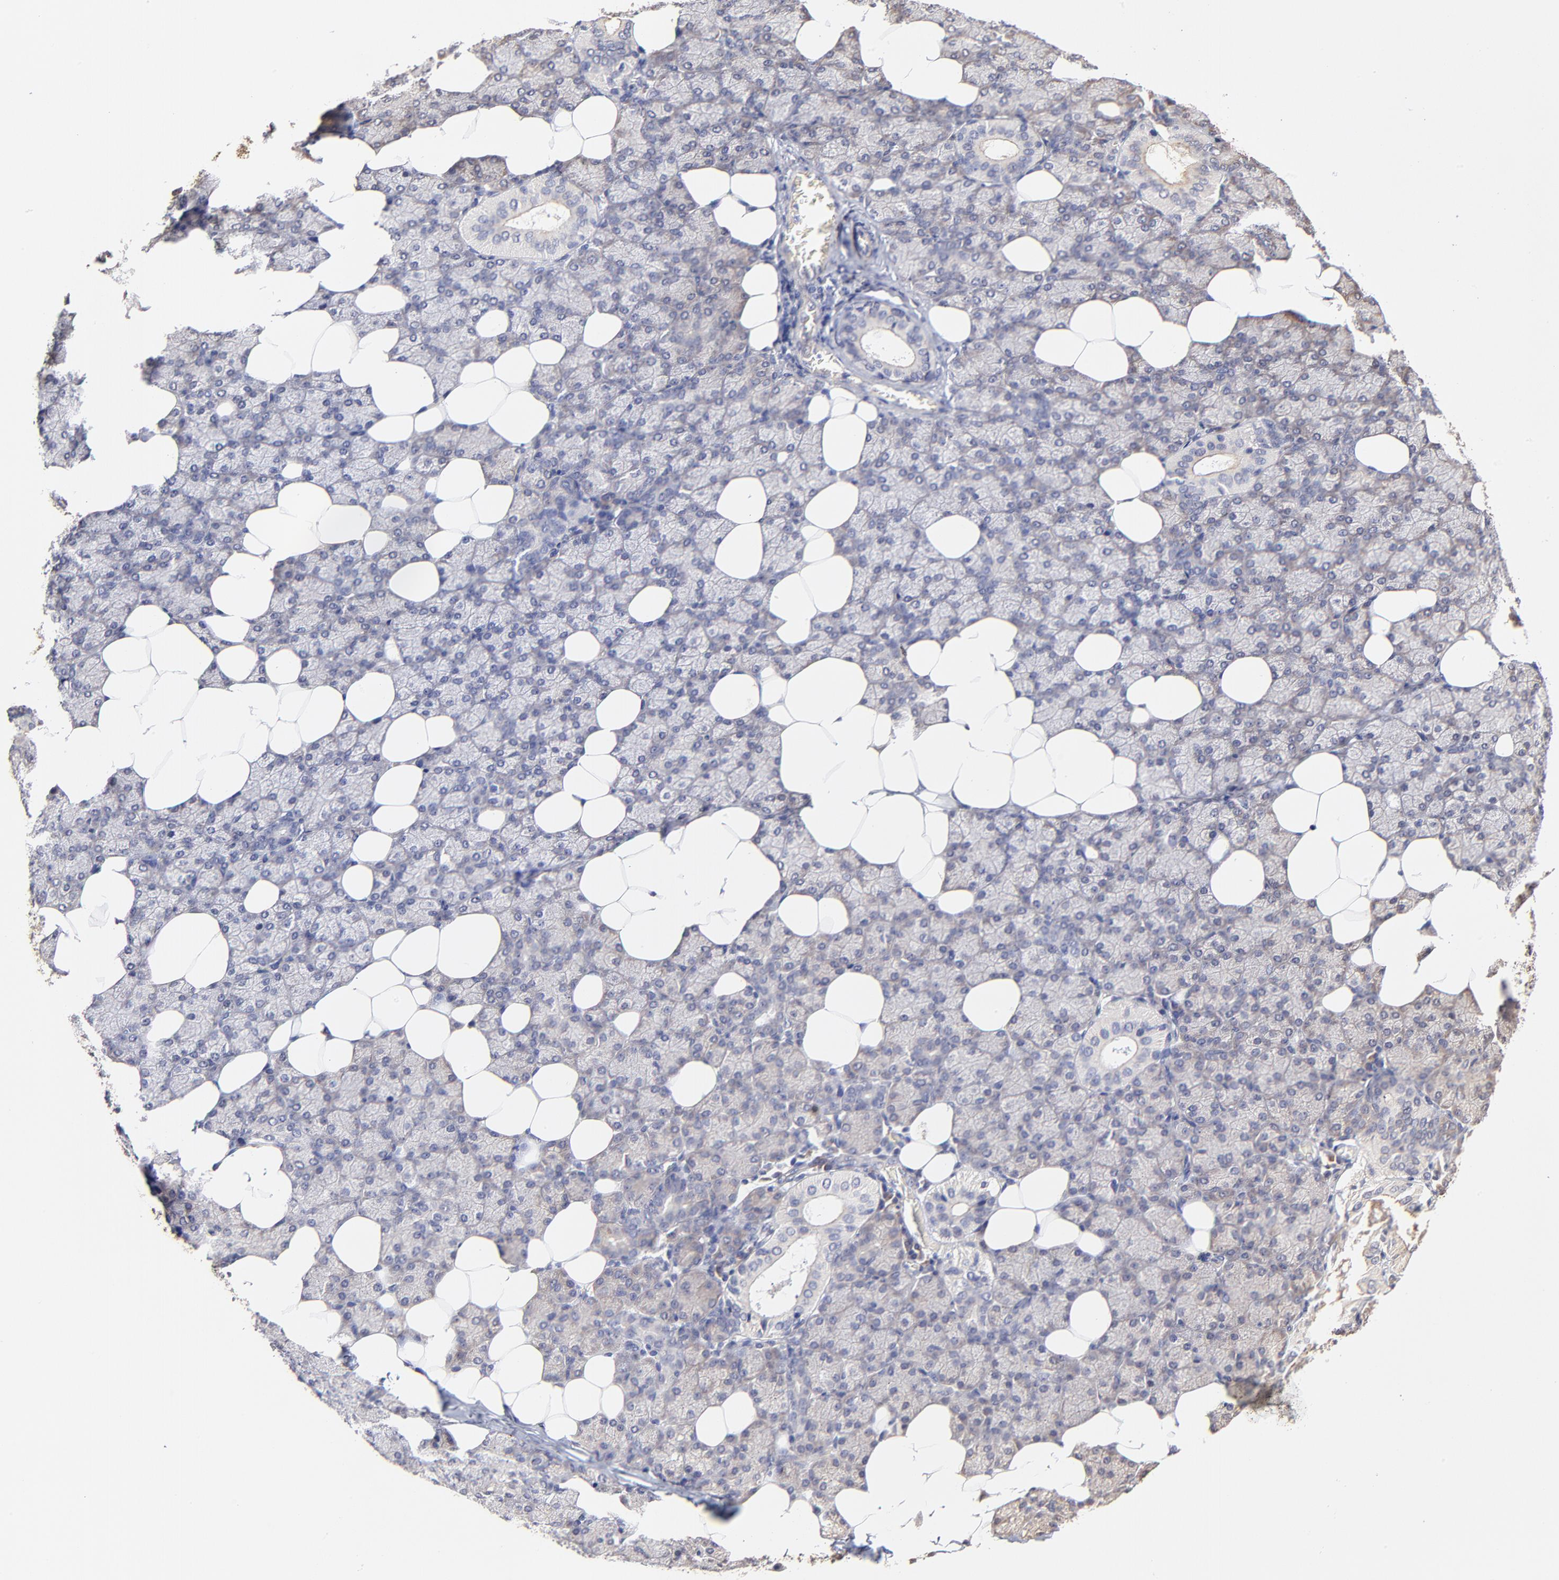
{"staining": {"intensity": "moderate", "quantity": ">75%", "location": "cytoplasmic/membranous"}, "tissue": "salivary gland", "cell_type": "Glandular cells", "image_type": "normal", "snomed": [{"axis": "morphology", "description": "Normal tissue, NOS"}, {"axis": "topography", "description": "Lymph node"}, {"axis": "topography", "description": "Salivary gland"}], "caption": "Immunohistochemical staining of normal salivary gland demonstrates >75% levels of moderate cytoplasmic/membranous protein staining in approximately >75% of glandular cells.", "gene": "ZNF10", "patient": {"sex": "male", "age": 8}}